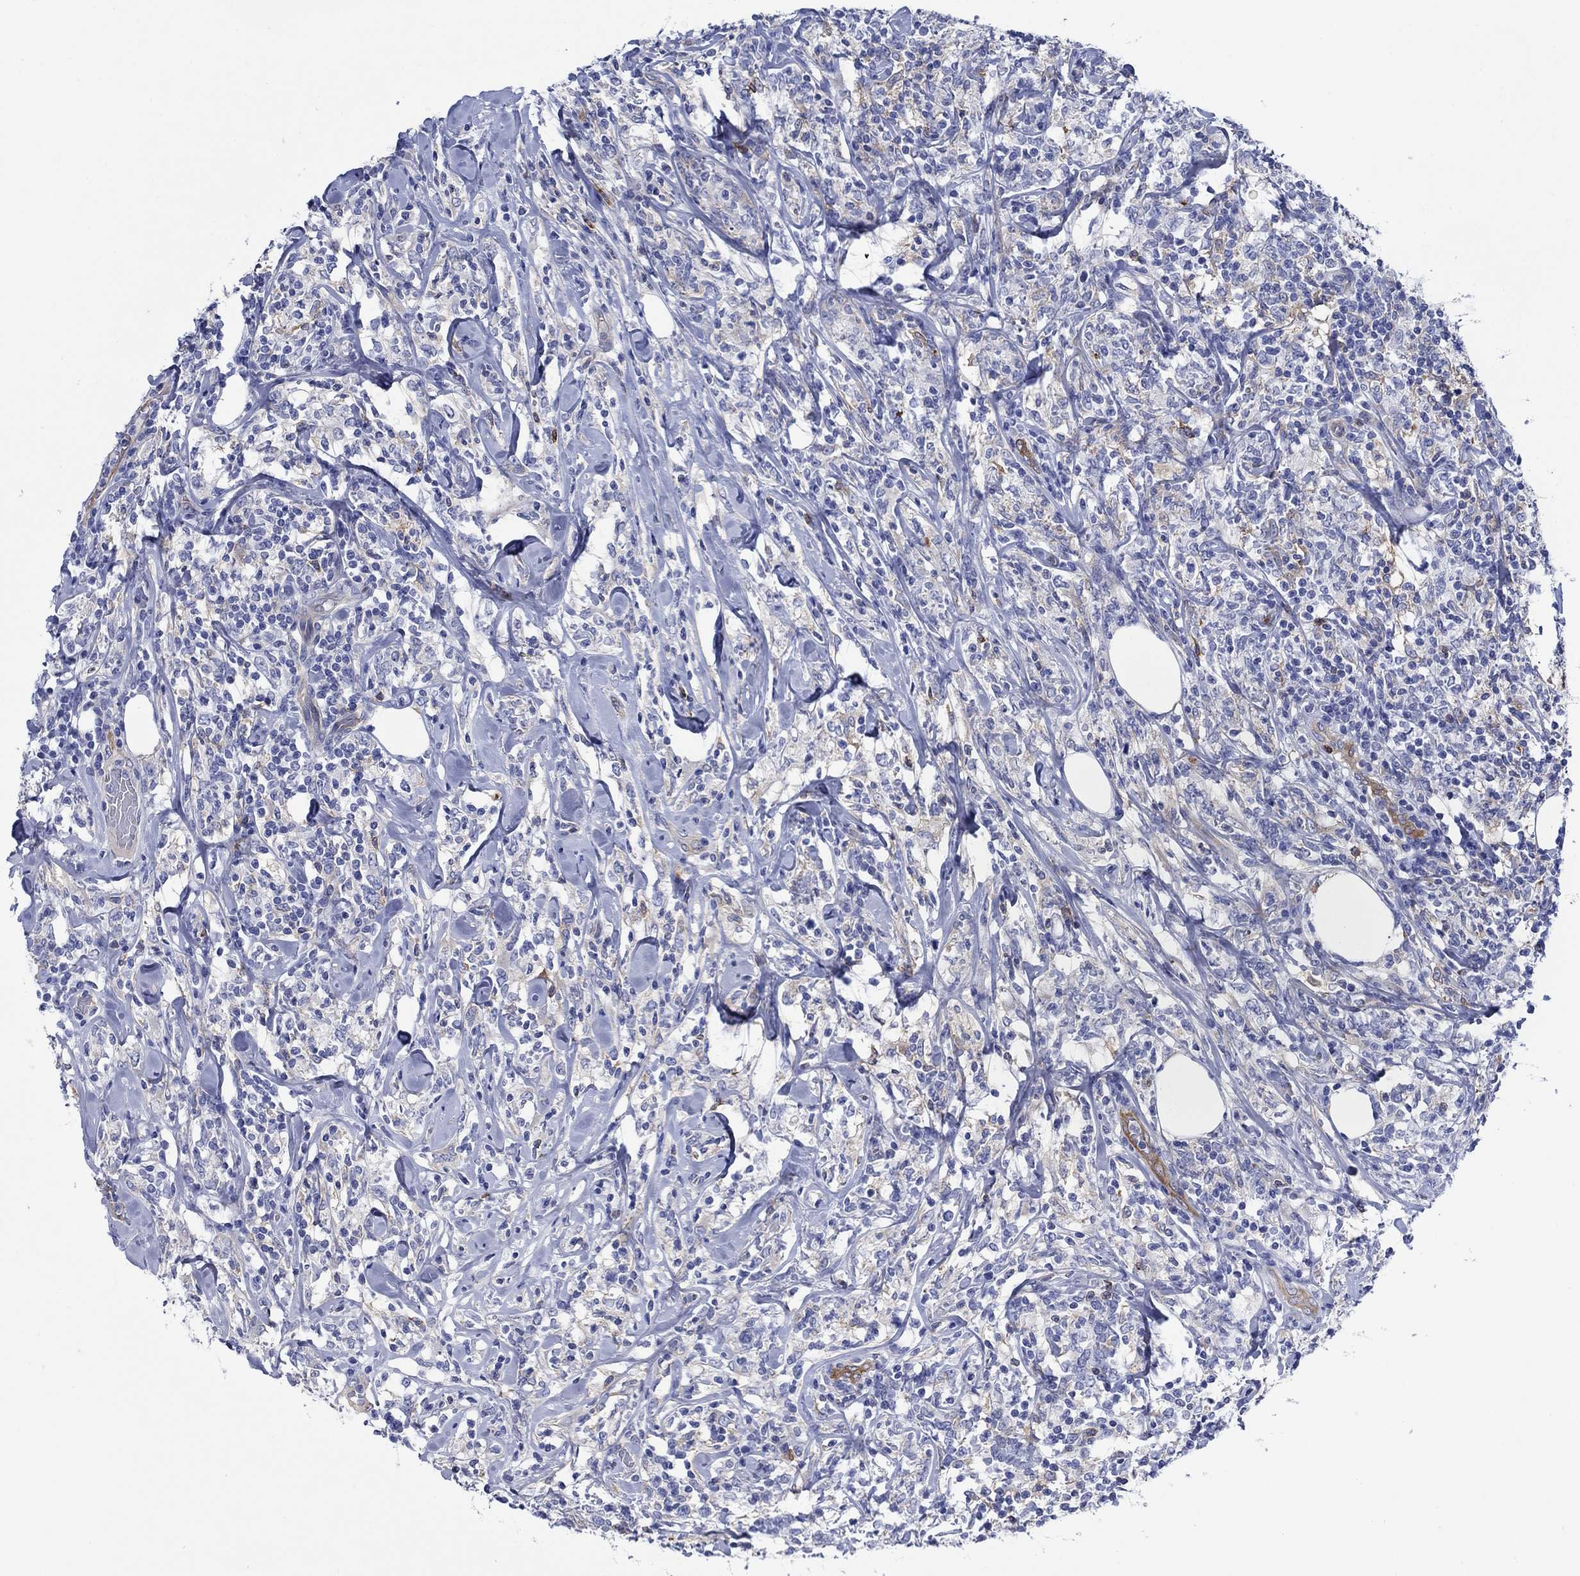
{"staining": {"intensity": "weak", "quantity": "<25%", "location": "cytoplasmic/membranous"}, "tissue": "lymphoma", "cell_type": "Tumor cells", "image_type": "cancer", "snomed": [{"axis": "morphology", "description": "Malignant lymphoma, non-Hodgkin's type, High grade"}, {"axis": "topography", "description": "Lymph node"}], "caption": "Histopathology image shows no significant protein expression in tumor cells of high-grade malignant lymphoma, non-Hodgkin's type.", "gene": "TRIM16", "patient": {"sex": "female", "age": 84}}